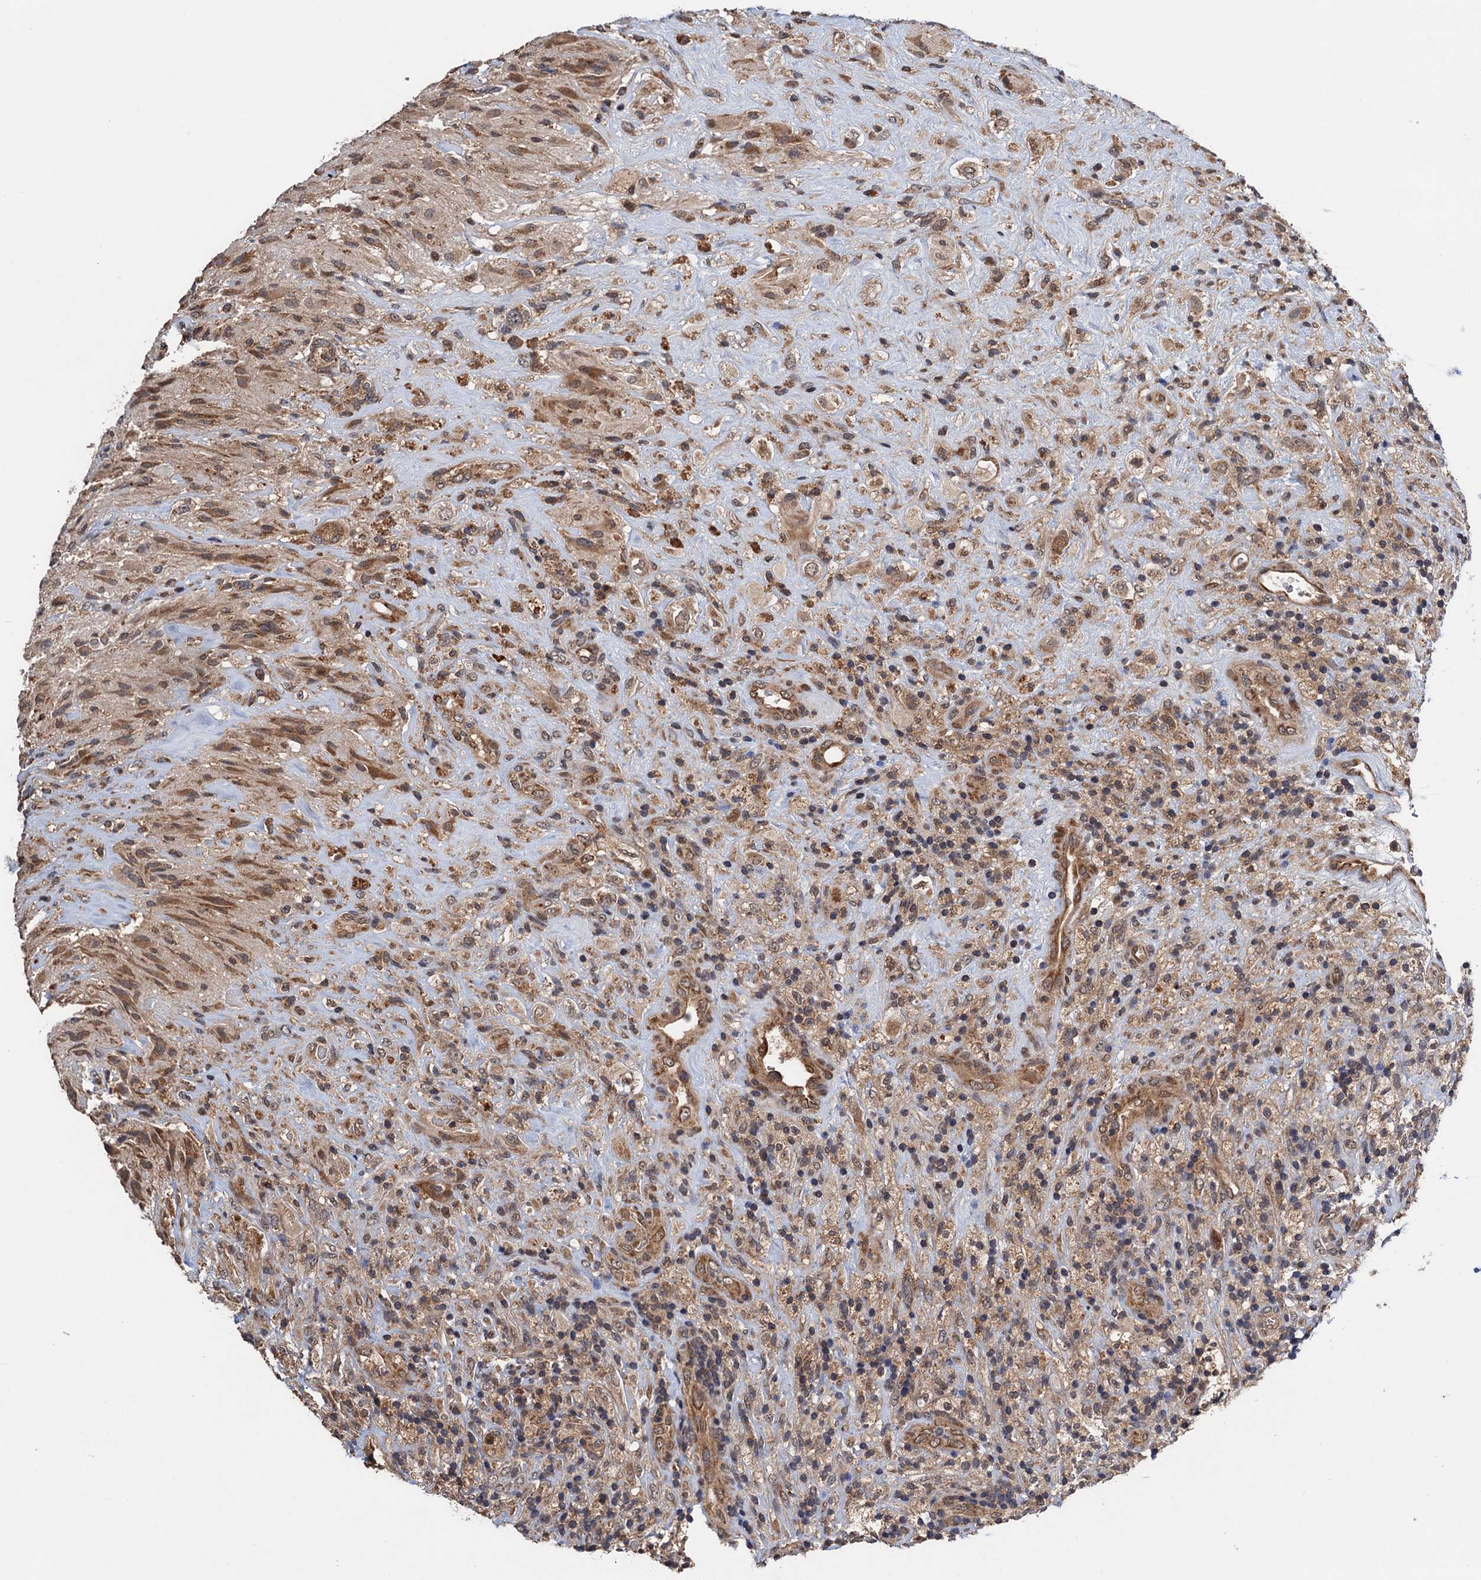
{"staining": {"intensity": "moderate", "quantity": ">75%", "location": "cytoplasmic/membranous"}, "tissue": "glioma", "cell_type": "Tumor cells", "image_type": "cancer", "snomed": [{"axis": "morphology", "description": "Glioma, malignant, High grade"}, {"axis": "topography", "description": "Brain"}], "caption": "Immunohistochemistry (IHC) staining of high-grade glioma (malignant), which reveals medium levels of moderate cytoplasmic/membranous positivity in about >75% of tumor cells indicating moderate cytoplasmic/membranous protein expression. The staining was performed using DAB (3,3'-diaminobenzidine) (brown) for protein detection and nuclei were counterstained in hematoxylin (blue).", "gene": "NAA16", "patient": {"sex": "male", "age": 69}}